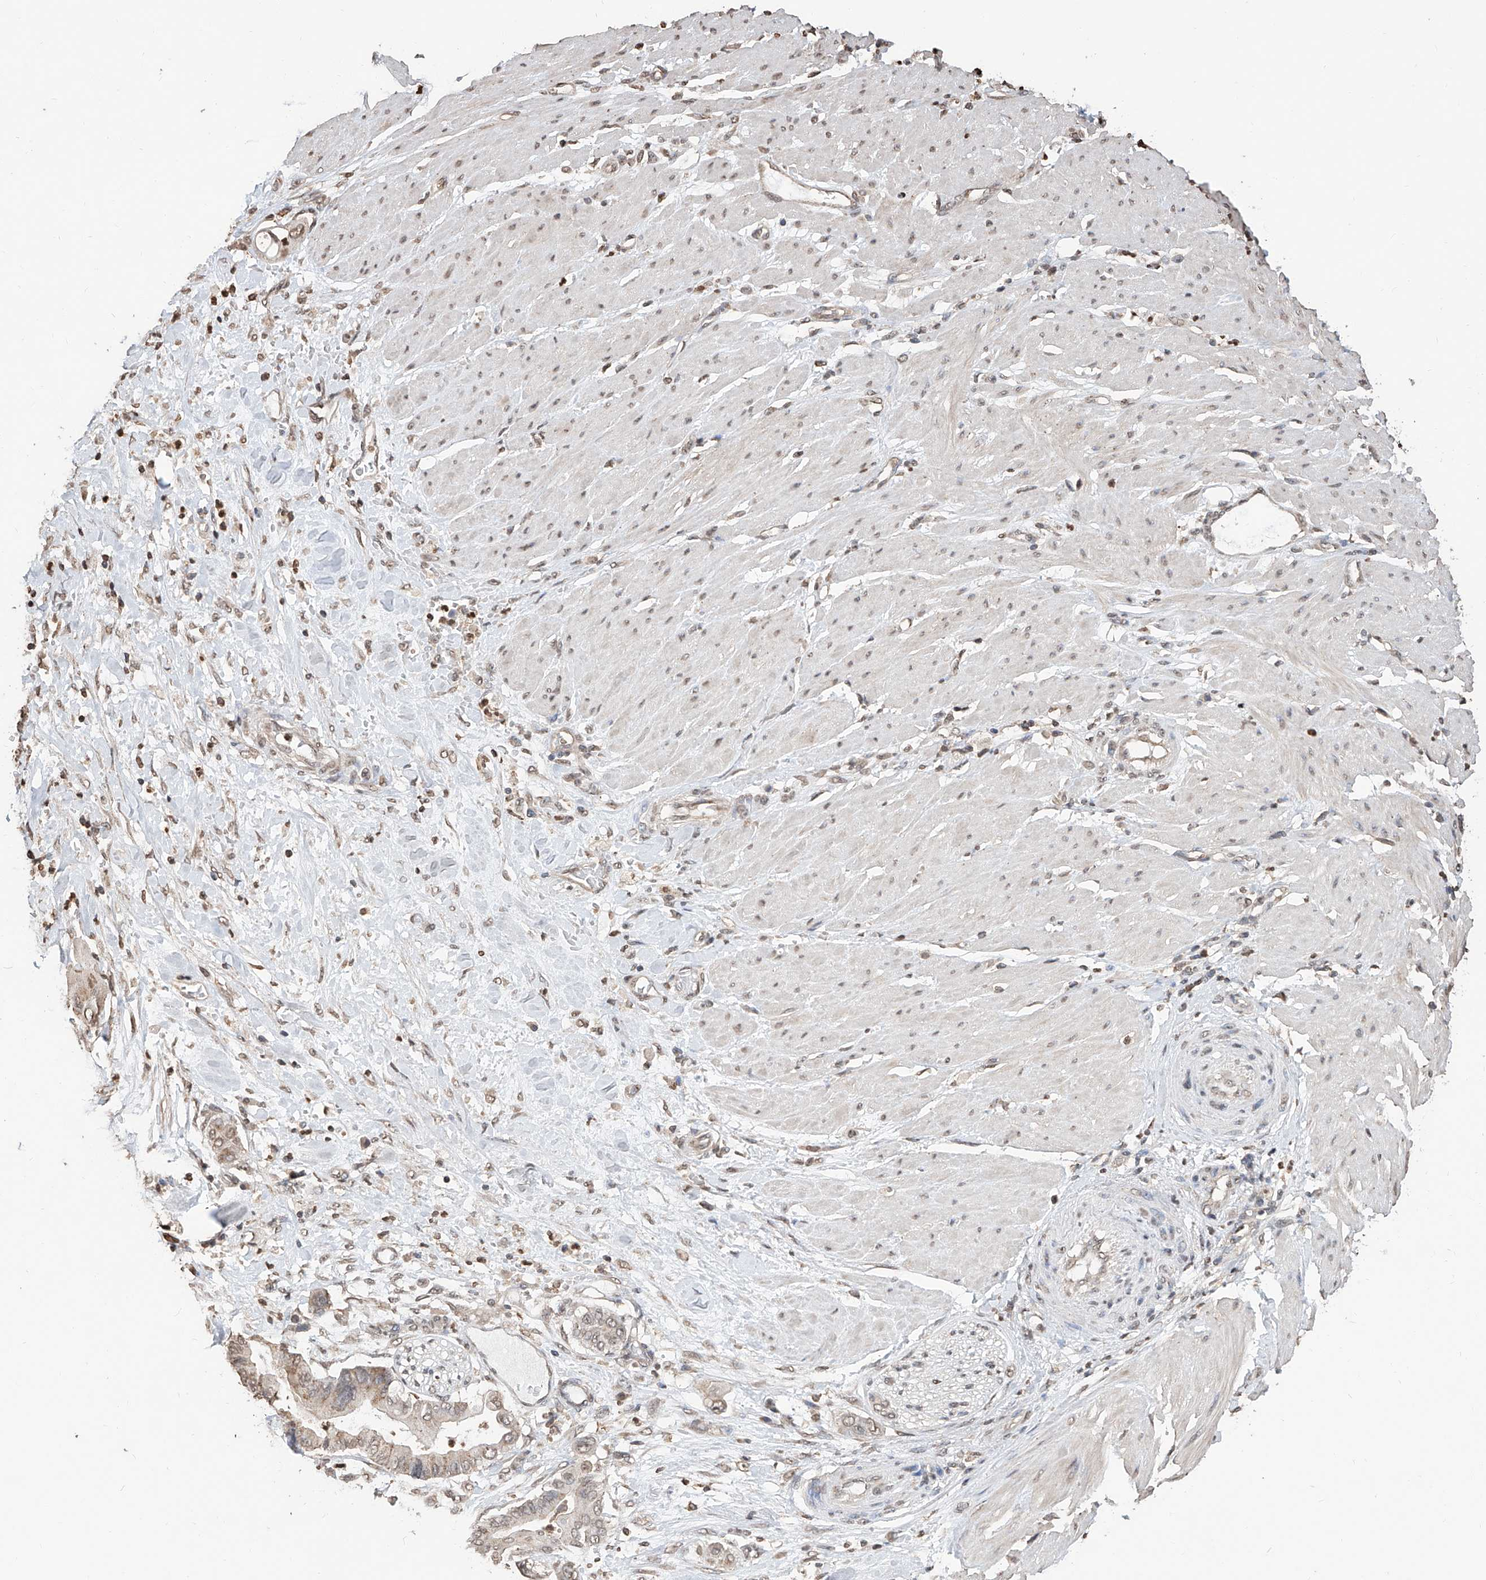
{"staining": {"intensity": "weak", "quantity": "25%-75%", "location": "cytoplasmic/membranous,nuclear"}, "tissue": "pancreatic cancer", "cell_type": "Tumor cells", "image_type": "cancer", "snomed": [{"axis": "morphology", "description": "Adenocarcinoma, NOS"}, {"axis": "topography", "description": "Pancreas"}], "caption": "Immunohistochemistry (IHC) histopathology image of neoplastic tissue: pancreatic cancer stained using immunohistochemistry displays low levels of weak protein expression localized specifically in the cytoplasmic/membranous and nuclear of tumor cells, appearing as a cytoplasmic/membranous and nuclear brown color.", "gene": "RP9", "patient": {"sex": "male", "age": 68}}